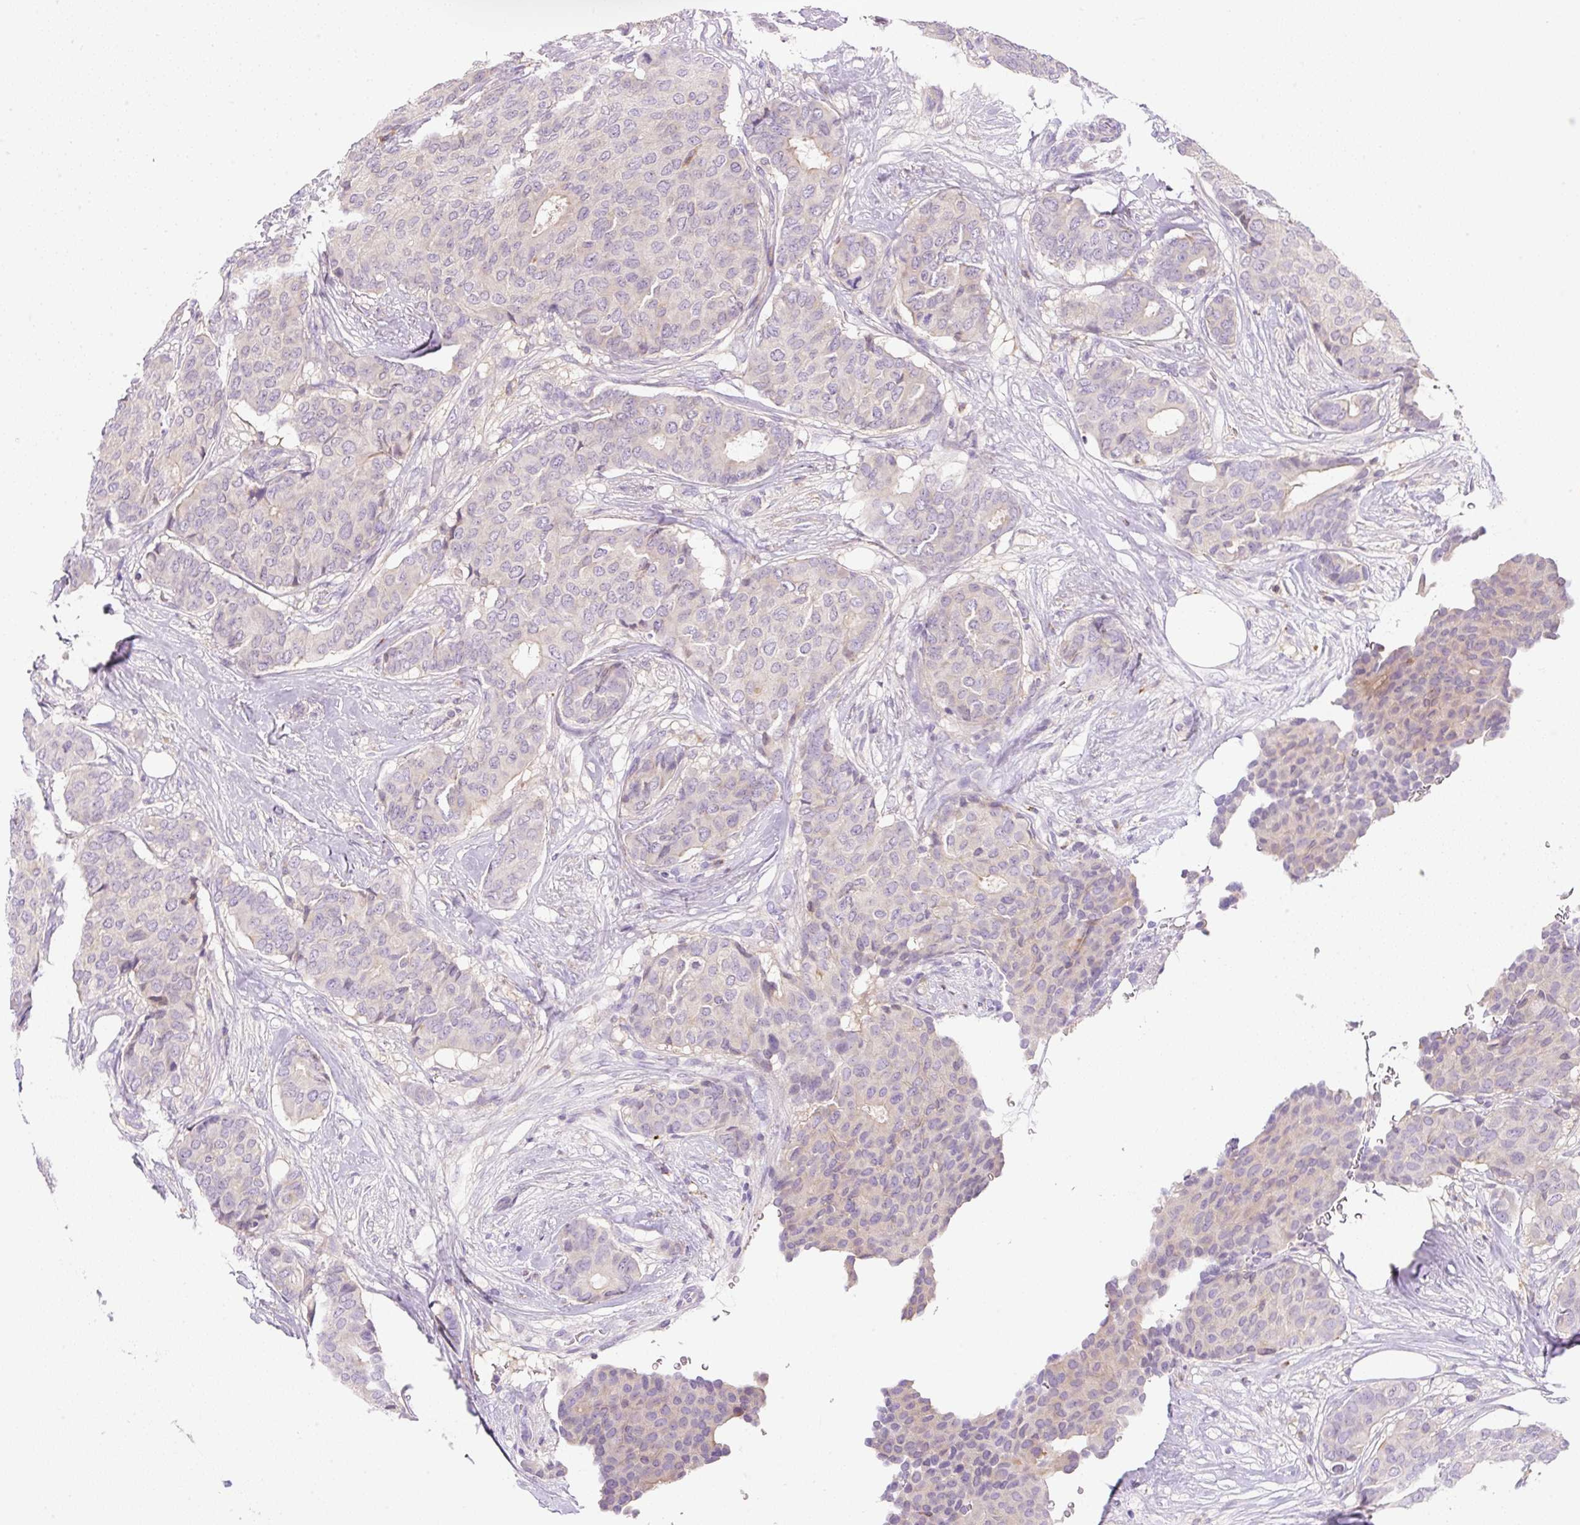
{"staining": {"intensity": "negative", "quantity": "none", "location": "none"}, "tissue": "breast cancer", "cell_type": "Tumor cells", "image_type": "cancer", "snomed": [{"axis": "morphology", "description": "Duct carcinoma"}, {"axis": "topography", "description": "Breast"}], "caption": "DAB immunohistochemical staining of breast cancer demonstrates no significant positivity in tumor cells.", "gene": "TDRD15", "patient": {"sex": "female", "age": 75}}